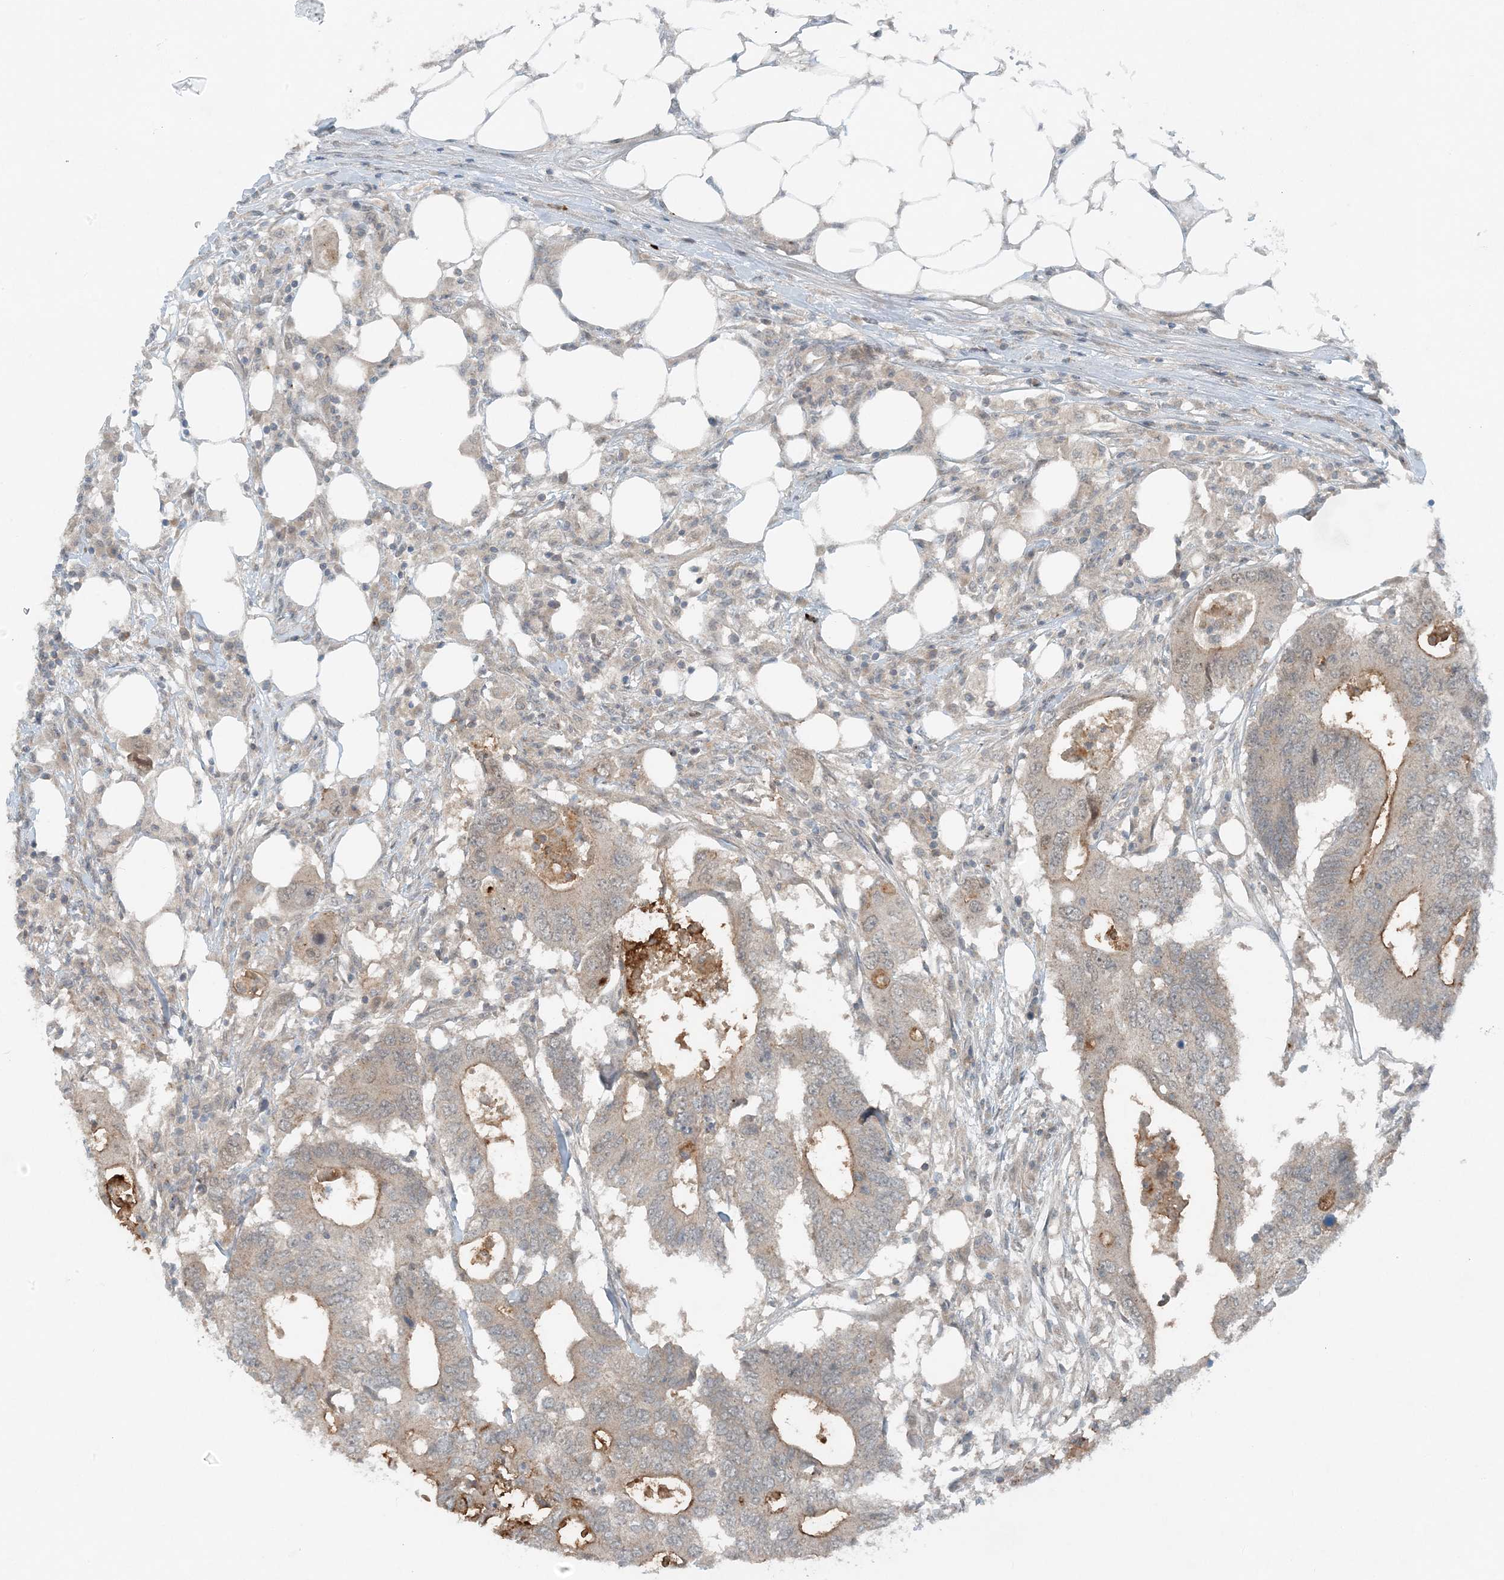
{"staining": {"intensity": "weak", "quantity": "<25%", "location": "cytoplasmic/membranous"}, "tissue": "colorectal cancer", "cell_type": "Tumor cells", "image_type": "cancer", "snomed": [{"axis": "morphology", "description": "Adenocarcinoma, NOS"}, {"axis": "topography", "description": "Colon"}], "caption": "High power microscopy histopathology image of an immunohistochemistry image of colorectal cancer (adenocarcinoma), revealing no significant expression in tumor cells. (Brightfield microscopy of DAB immunohistochemistry (IHC) at high magnification).", "gene": "MITD1", "patient": {"sex": "male", "age": 71}}